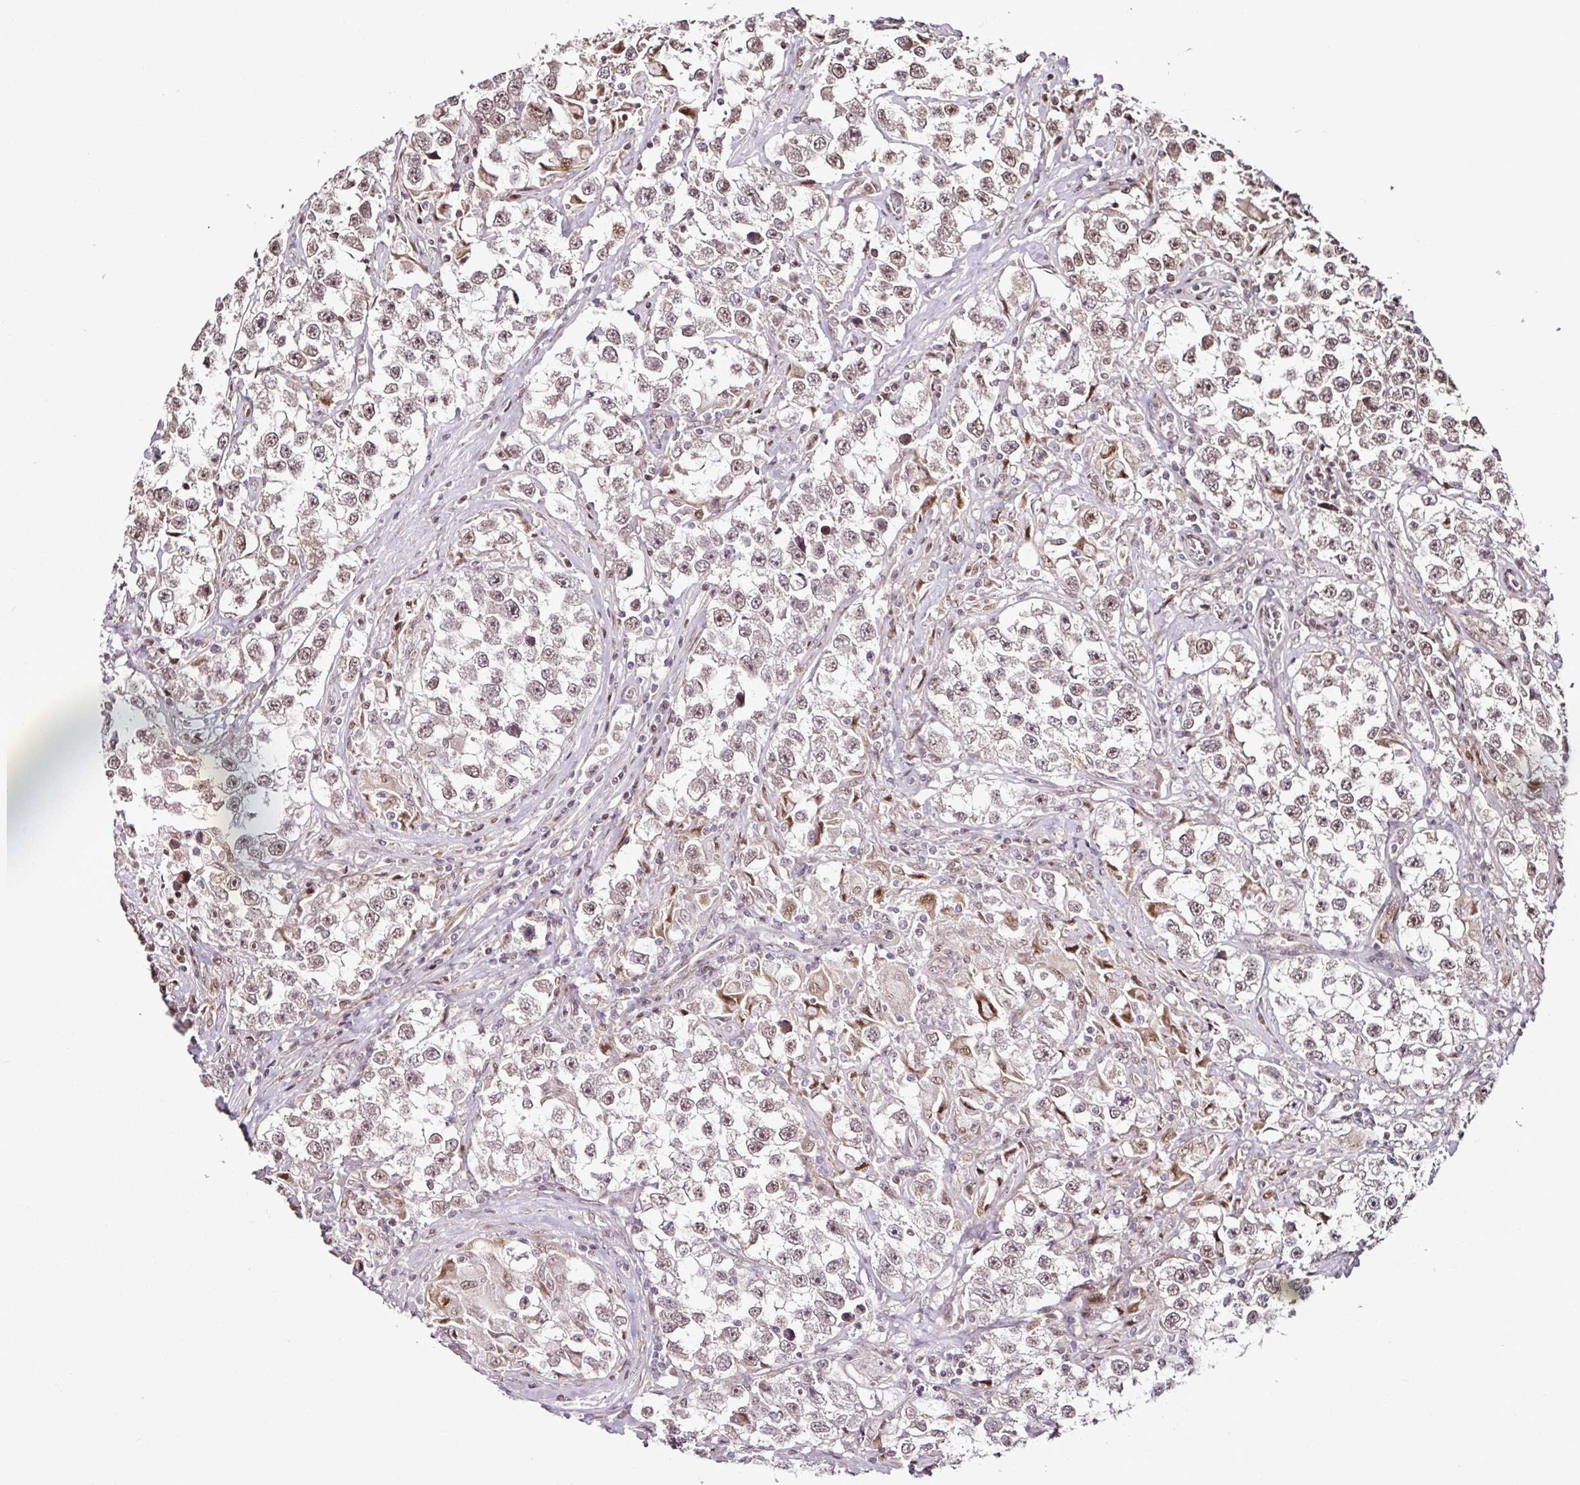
{"staining": {"intensity": "weak", "quantity": ">75%", "location": "nuclear"}, "tissue": "testis cancer", "cell_type": "Tumor cells", "image_type": "cancer", "snomed": [{"axis": "morphology", "description": "Seminoma, NOS"}, {"axis": "topography", "description": "Testis"}], "caption": "Testis cancer (seminoma) stained with a brown dye exhibits weak nuclear positive expression in about >75% of tumor cells.", "gene": "COPRS", "patient": {"sex": "male", "age": 46}}